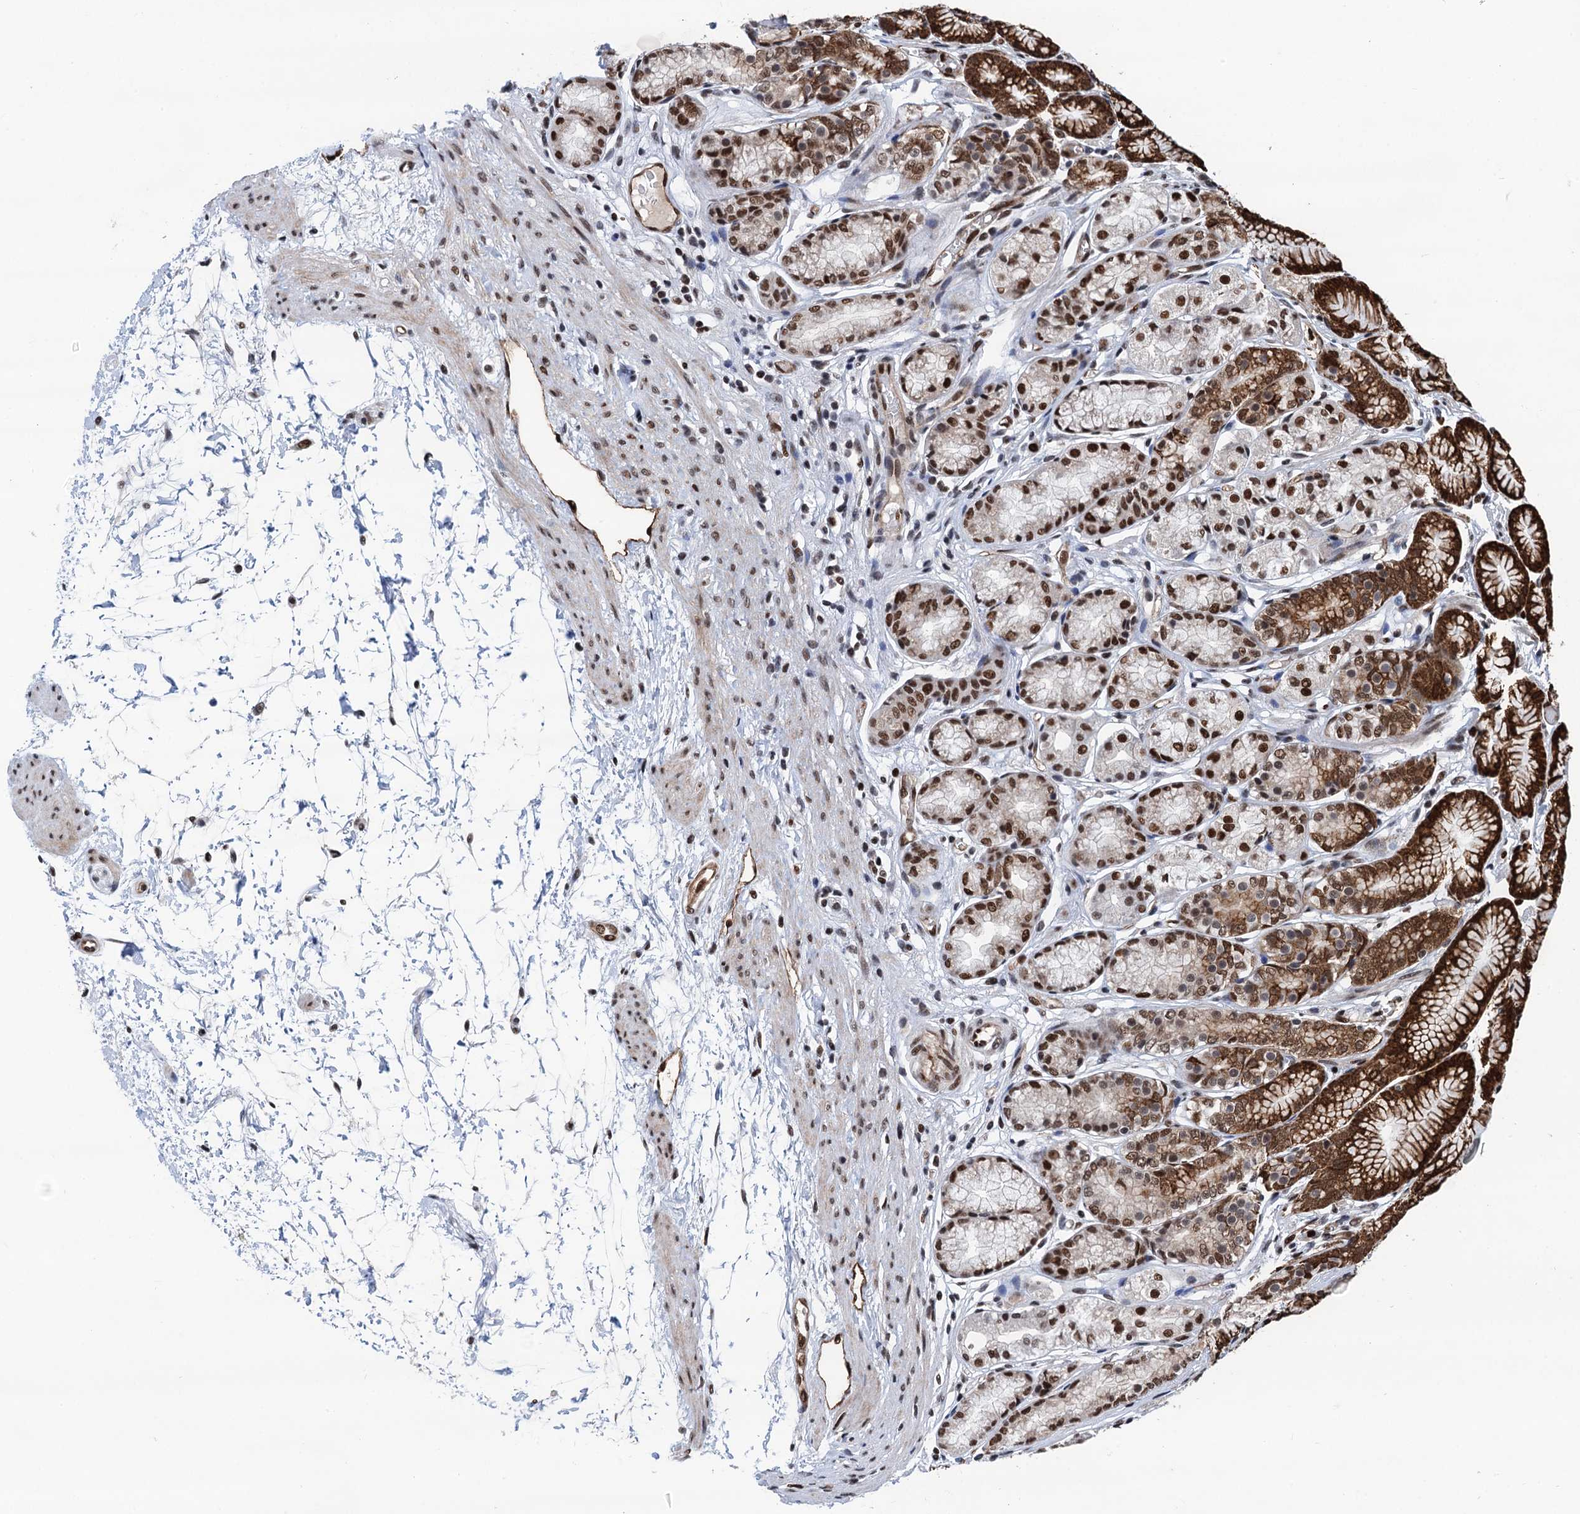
{"staining": {"intensity": "strong", "quantity": ">75%", "location": "cytoplasmic/membranous,nuclear"}, "tissue": "stomach", "cell_type": "Glandular cells", "image_type": "normal", "snomed": [{"axis": "morphology", "description": "Normal tissue, NOS"}, {"axis": "morphology", "description": "Adenocarcinoma, NOS"}, {"axis": "morphology", "description": "Adenocarcinoma, High grade"}, {"axis": "topography", "description": "Stomach, upper"}, {"axis": "topography", "description": "Stomach"}], "caption": "Immunohistochemistry (IHC) staining of benign stomach, which reveals high levels of strong cytoplasmic/membranous,nuclear staining in approximately >75% of glandular cells indicating strong cytoplasmic/membranous,nuclear protein positivity. The staining was performed using DAB (brown) for protein detection and nuclei were counterstained in hematoxylin (blue).", "gene": "PPP4R1", "patient": {"sex": "female", "age": 65}}